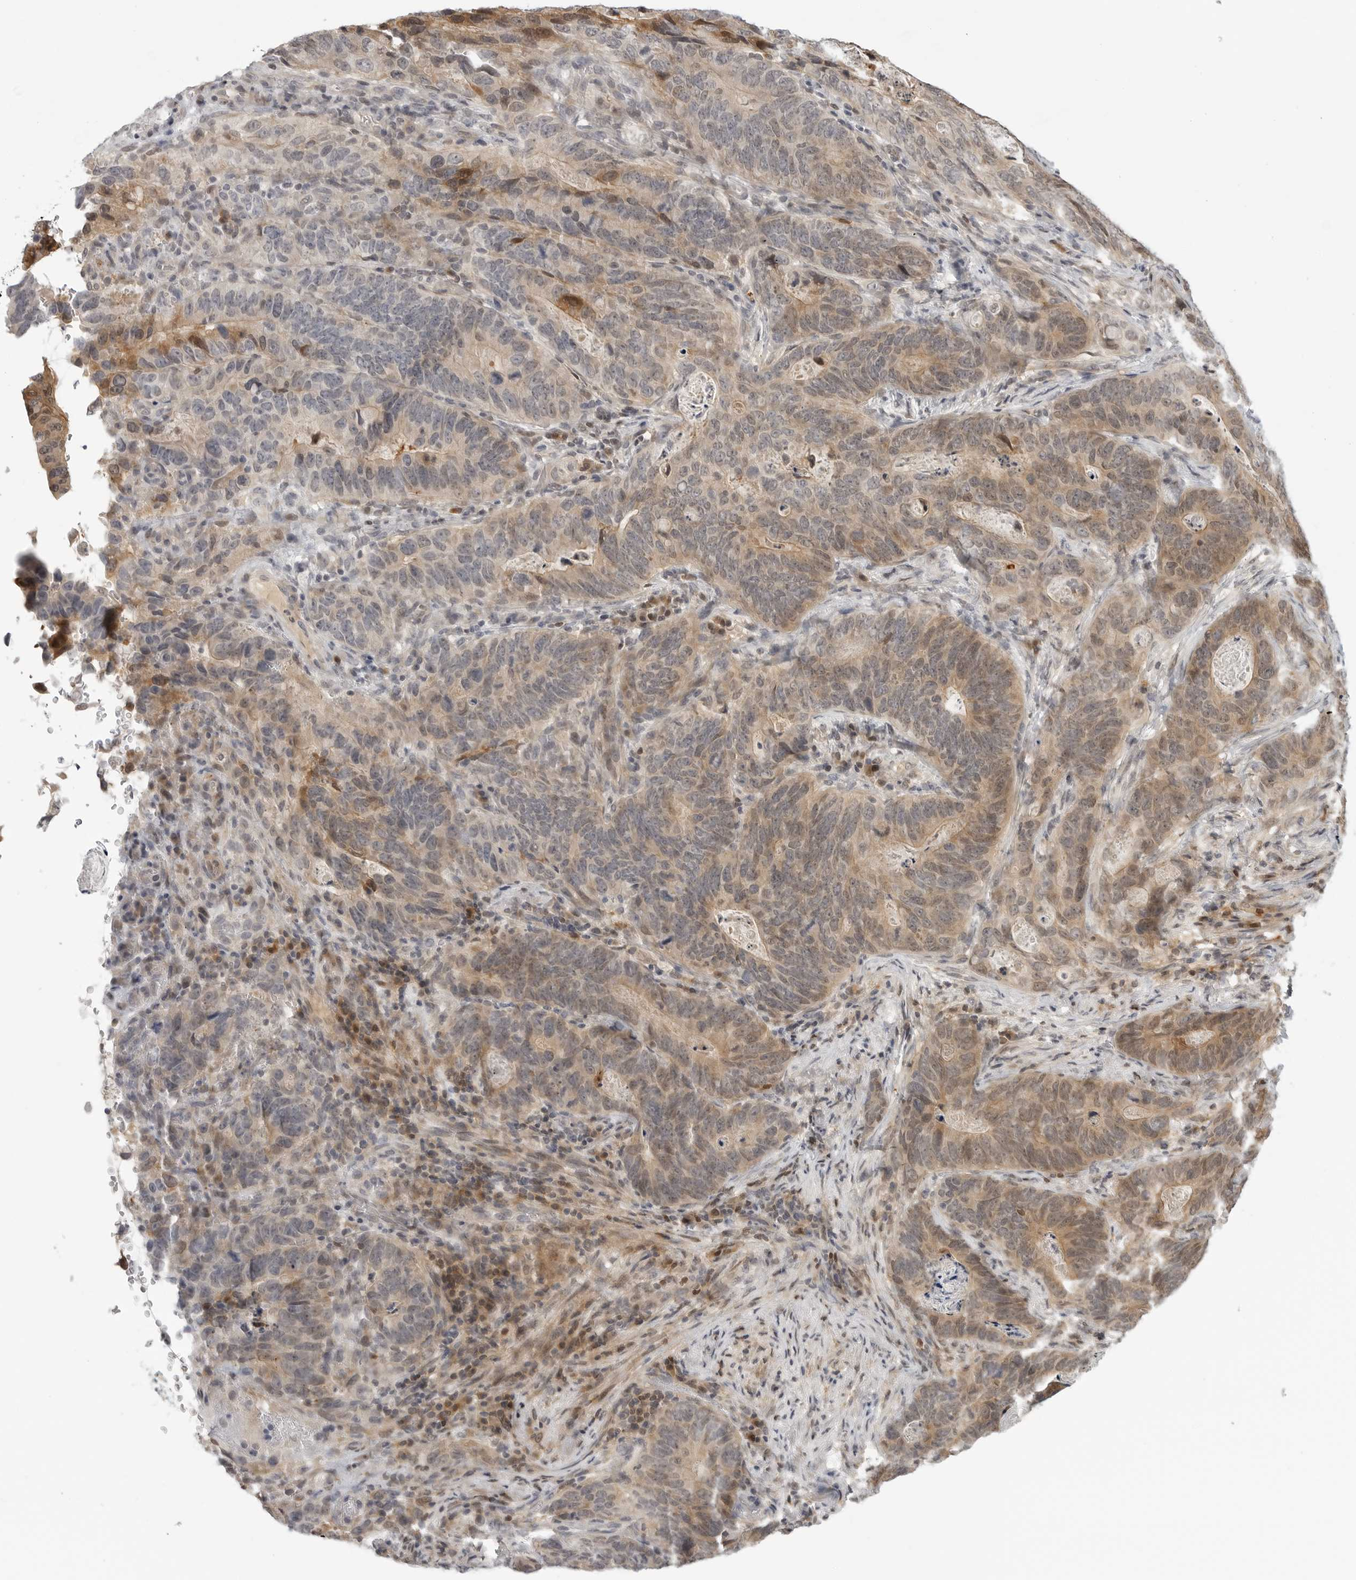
{"staining": {"intensity": "weak", "quantity": "25%-75%", "location": "cytoplasmic/membranous"}, "tissue": "stomach cancer", "cell_type": "Tumor cells", "image_type": "cancer", "snomed": [{"axis": "morphology", "description": "Normal tissue, NOS"}, {"axis": "morphology", "description": "Adenocarcinoma, NOS"}, {"axis": "topography", "description": "Stomach"}], "caption": "Immunohistochemistry (IHC) (DAB) staining of human stomach cancer displays weak cytoplasmic/membranous protein expression in approximately 25%-75% of tumor cells.", "gene": "CTIF", "patient": {"sex": "female", "age": 89}}